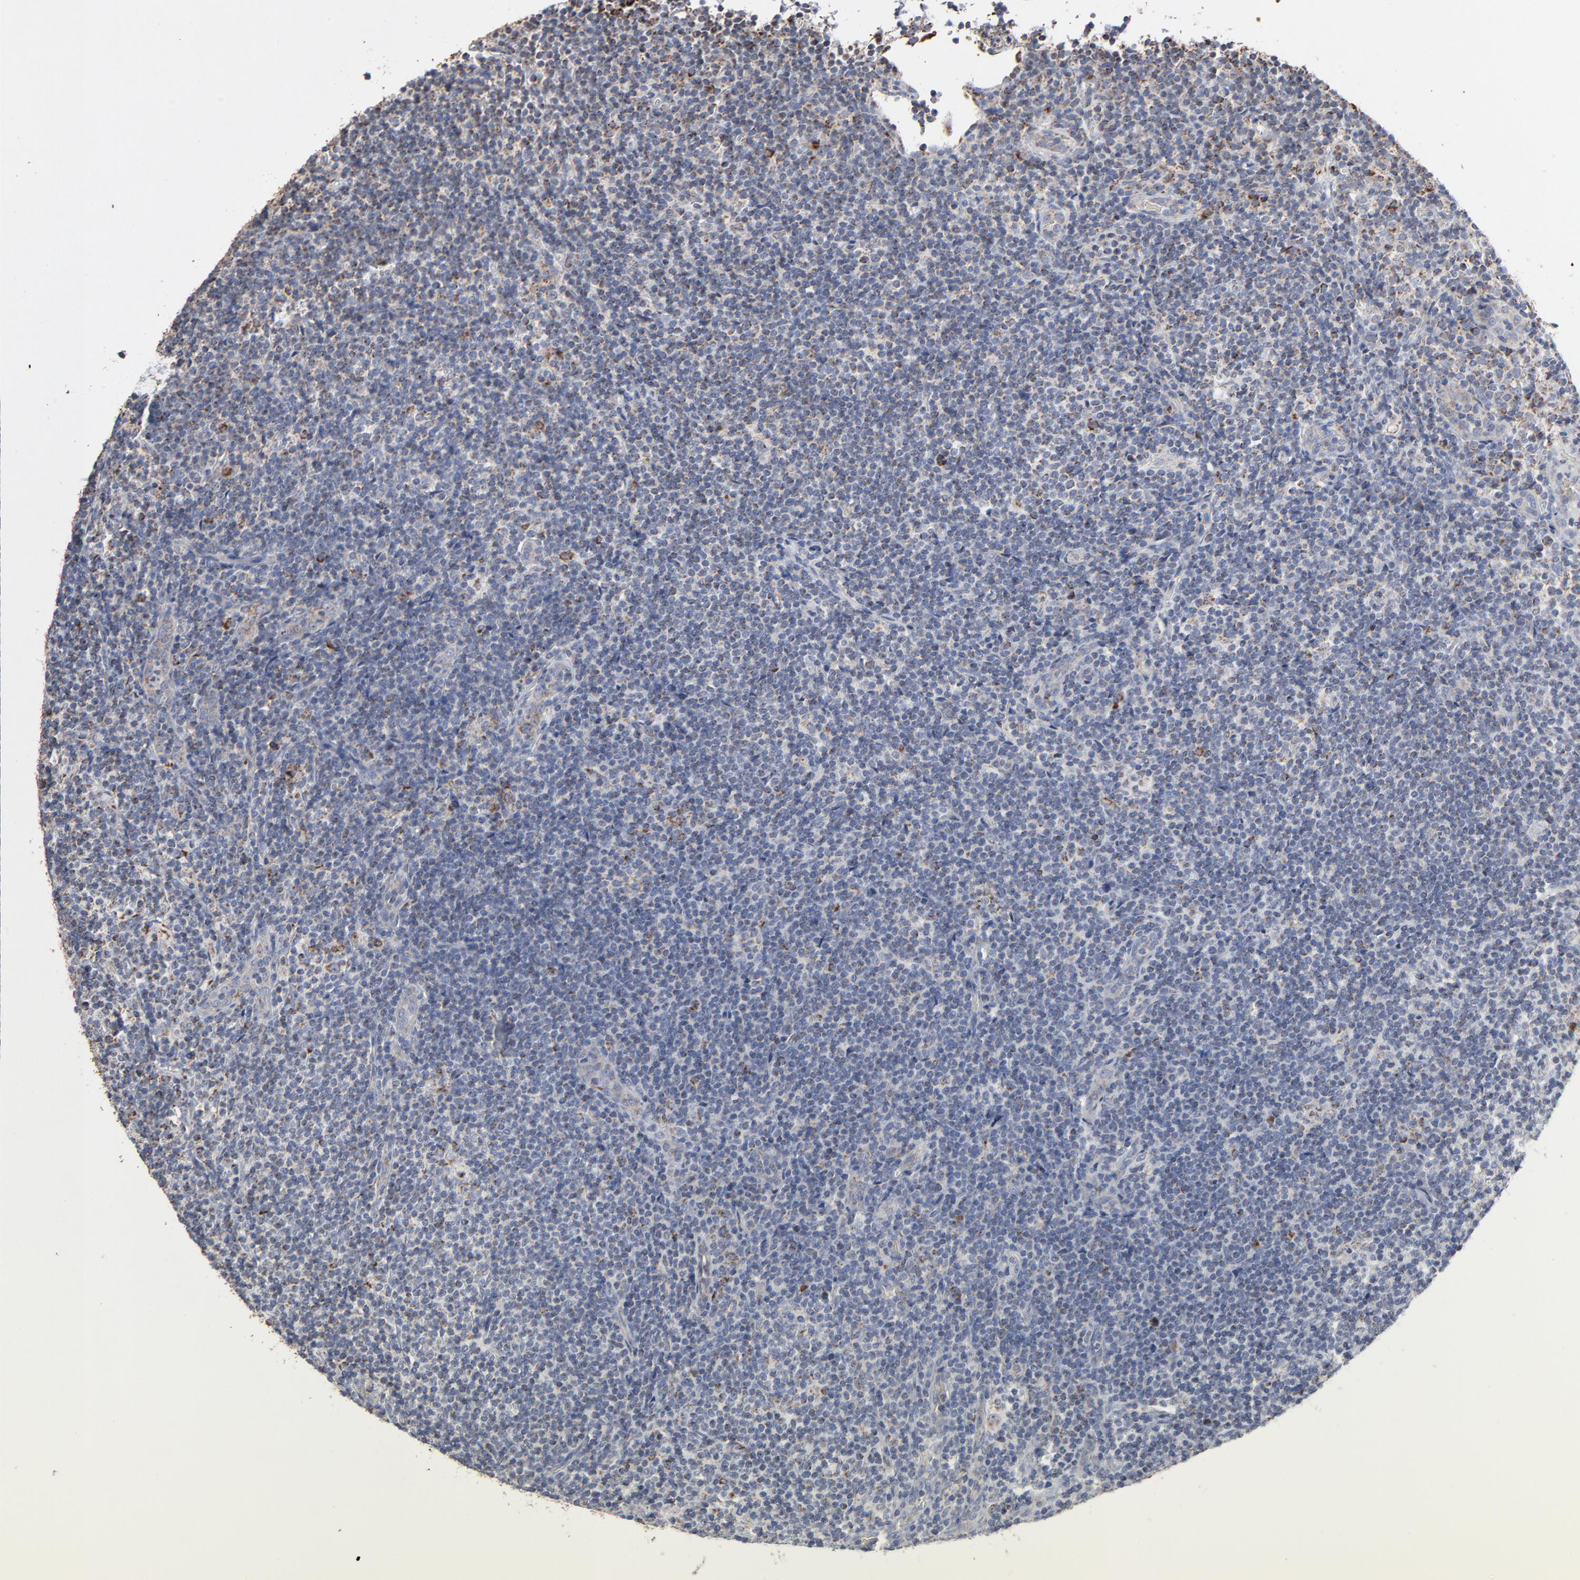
{"staining": {"intensity": "strong", "quantity": "<25%", "location": "cytoplasmic/membranous"}, "tissue": "lymphoma", "cell_type": "Tumor cells", "image_type": "cancer", "snomed": [{"axis": "morphology", "description": "Malignant lymphoma, non-Hodgkin's type, Low grade"}, {"axis": "topography", "description": "Lymph node"}], "caption": "Immunohistochemical staining of human malignant lymphoma, non-Hodgkin's type (low-grade) exhibits medium levels of strong cytoplasmic/membranous positivity in about <25% of tumor cells.", "gene": "UQCRC1", "patient": {"sex": "female", "age": 76}}